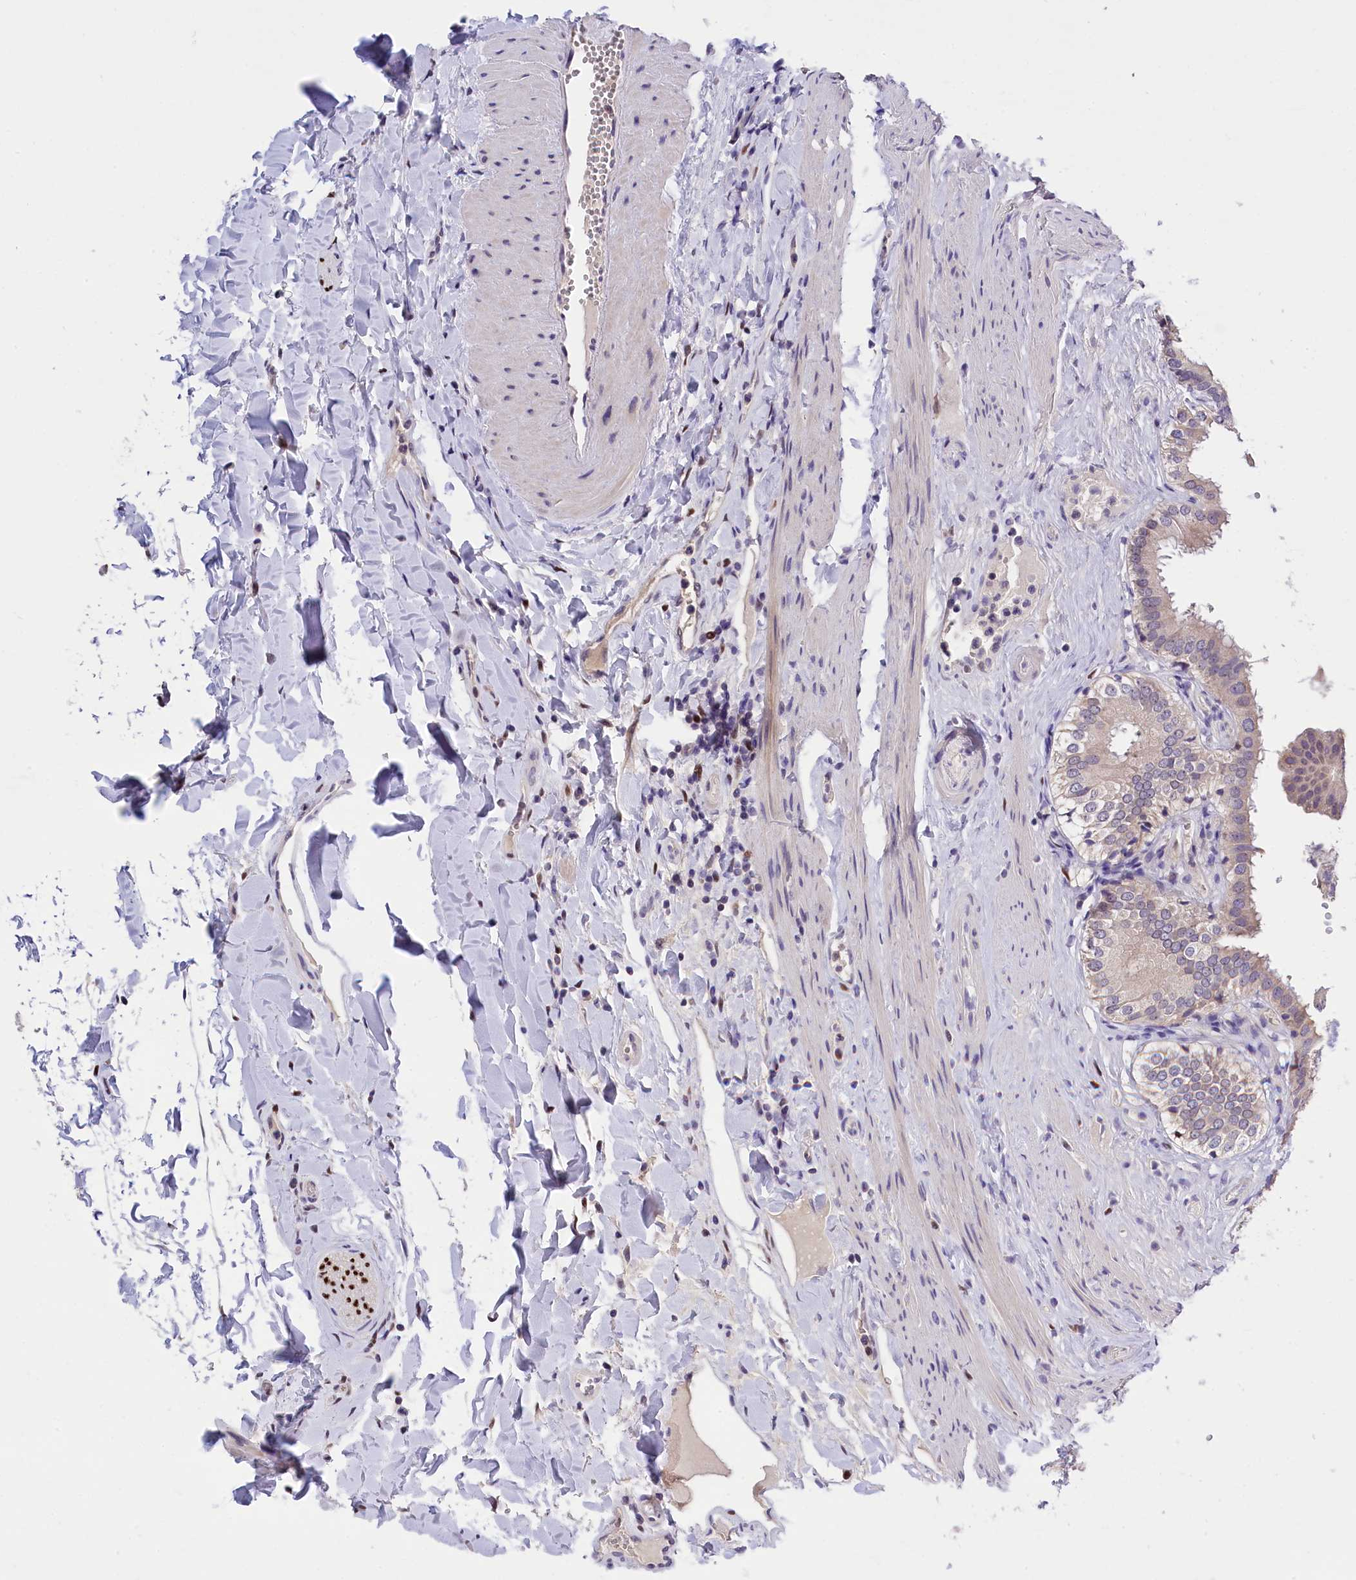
{"staining": {"intensity": "negative", "quantity": "none", "location": "none"}, "tissue": "gallbladder", "cell_type": "Glandular cells", "image_type": "normal", "snomed": [{"axis": "morphology", "description": "Normal tissue, NOS"}, {"axis": "topography", "description": "Gallbladder"}], "caption": "A photomicrograph of human gallbladder is negative for staining in glandular cells. (Brightfield microscopy of DAB immunohistochemistry at high magnification).", "gene": "BTBD9", "patient": {"sex": "female", "age": 61}}